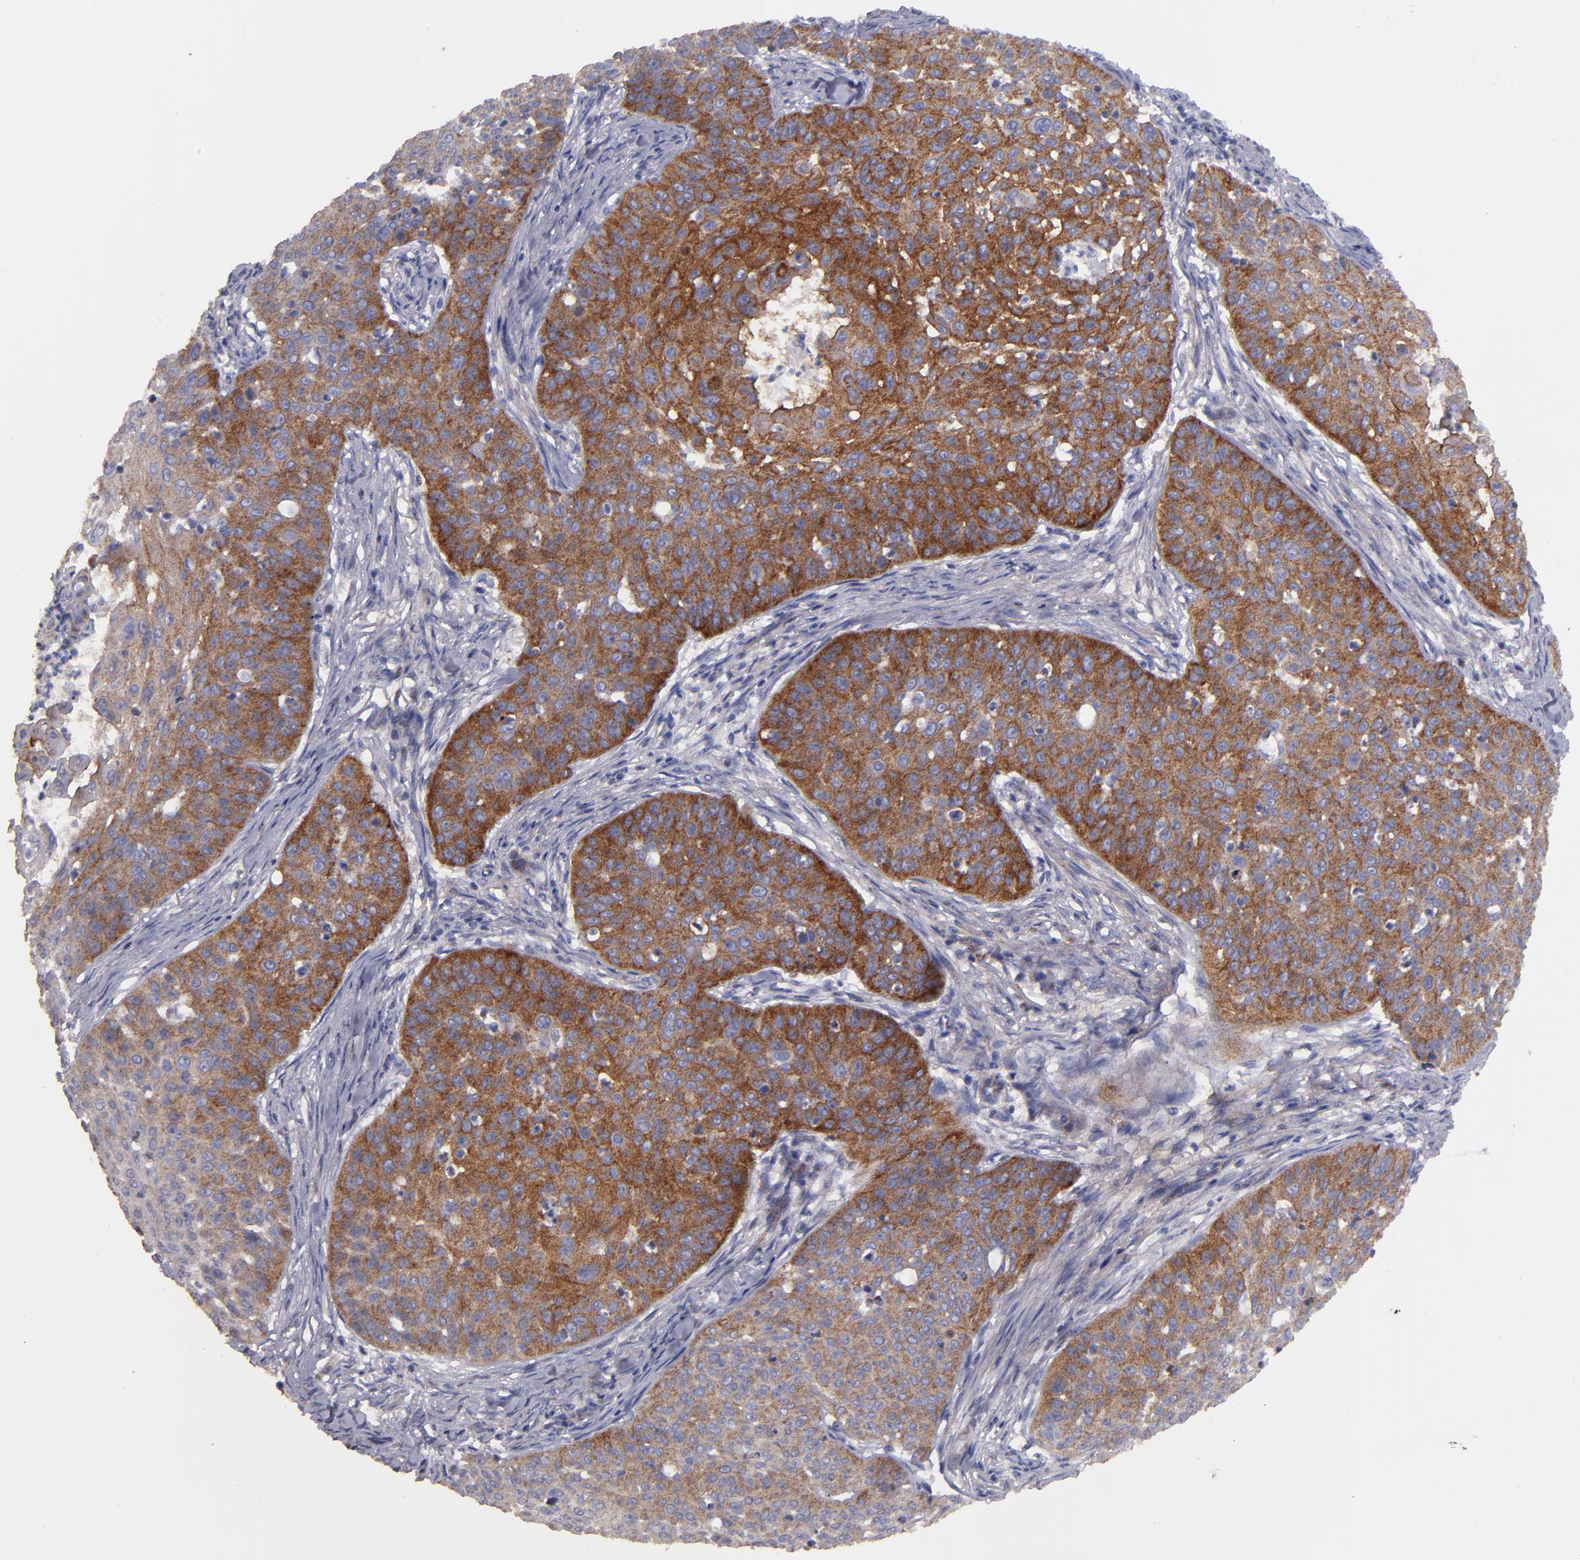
{"staining": {"intensity": "strong", "quantity": ">75%", "location": "cytoplasmic/membranous"}, "tissue": "skin cancer", "cell_type": "Tumor cells", "image_type": "cancer", "snomed": [{"axis": "morphology", "description": "Squamous cell carcinoma, NOS"}, {"axis": "topography", "description": "Skin"}], "caption": "A brown stain shows strong cytoplasmic/membranous staining of a protein in squamous cell carcinoma (skin) tumor cells.", "gene": "CLTA", "patient": {"sex": "male", "age": 82}}